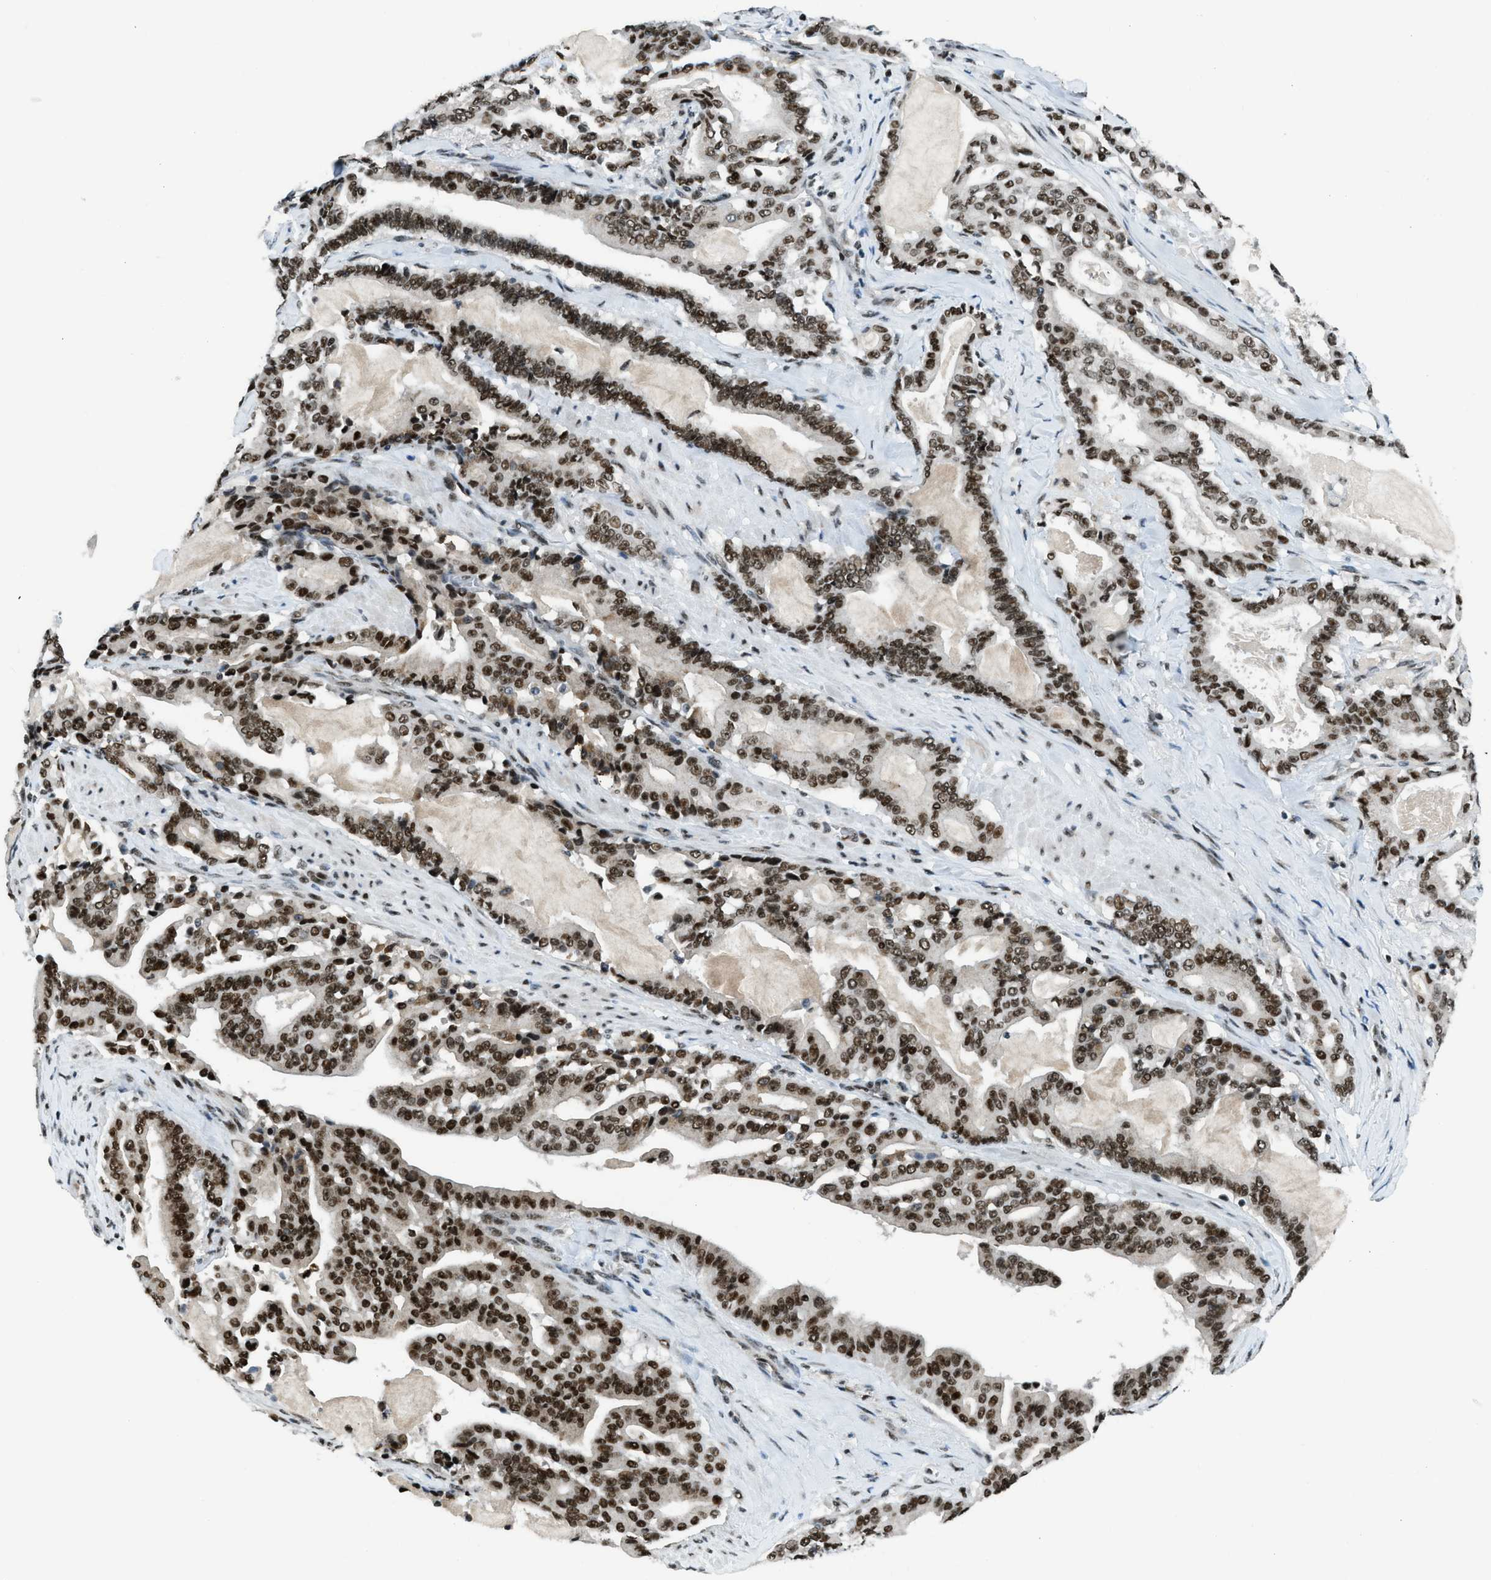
{"staining": {"intensity": "strong", "quantity": ">75%", "location": "nuclear"}, "tissue": "pancreatic cancer", "cell_type": "Tumor cells", "image_type": "cancer", "snomed": [{"axis": "morphology", "description": "Adenocarcinoma, NOS"}, {"axis": "topography", "description": "Pancreas"}], "caption": "DAB immunohistochemical staining of pancreatic adenocarcinoma demonstrates strong nuclear protein positivity in approximately >75% of tumor cells. (DAB (3,3'-diaminobenzidine) = brown stain, brightfield microscopy at high magnification).", "gene": "RAD51B", "patient": {"sex": "male", "age": 63}}